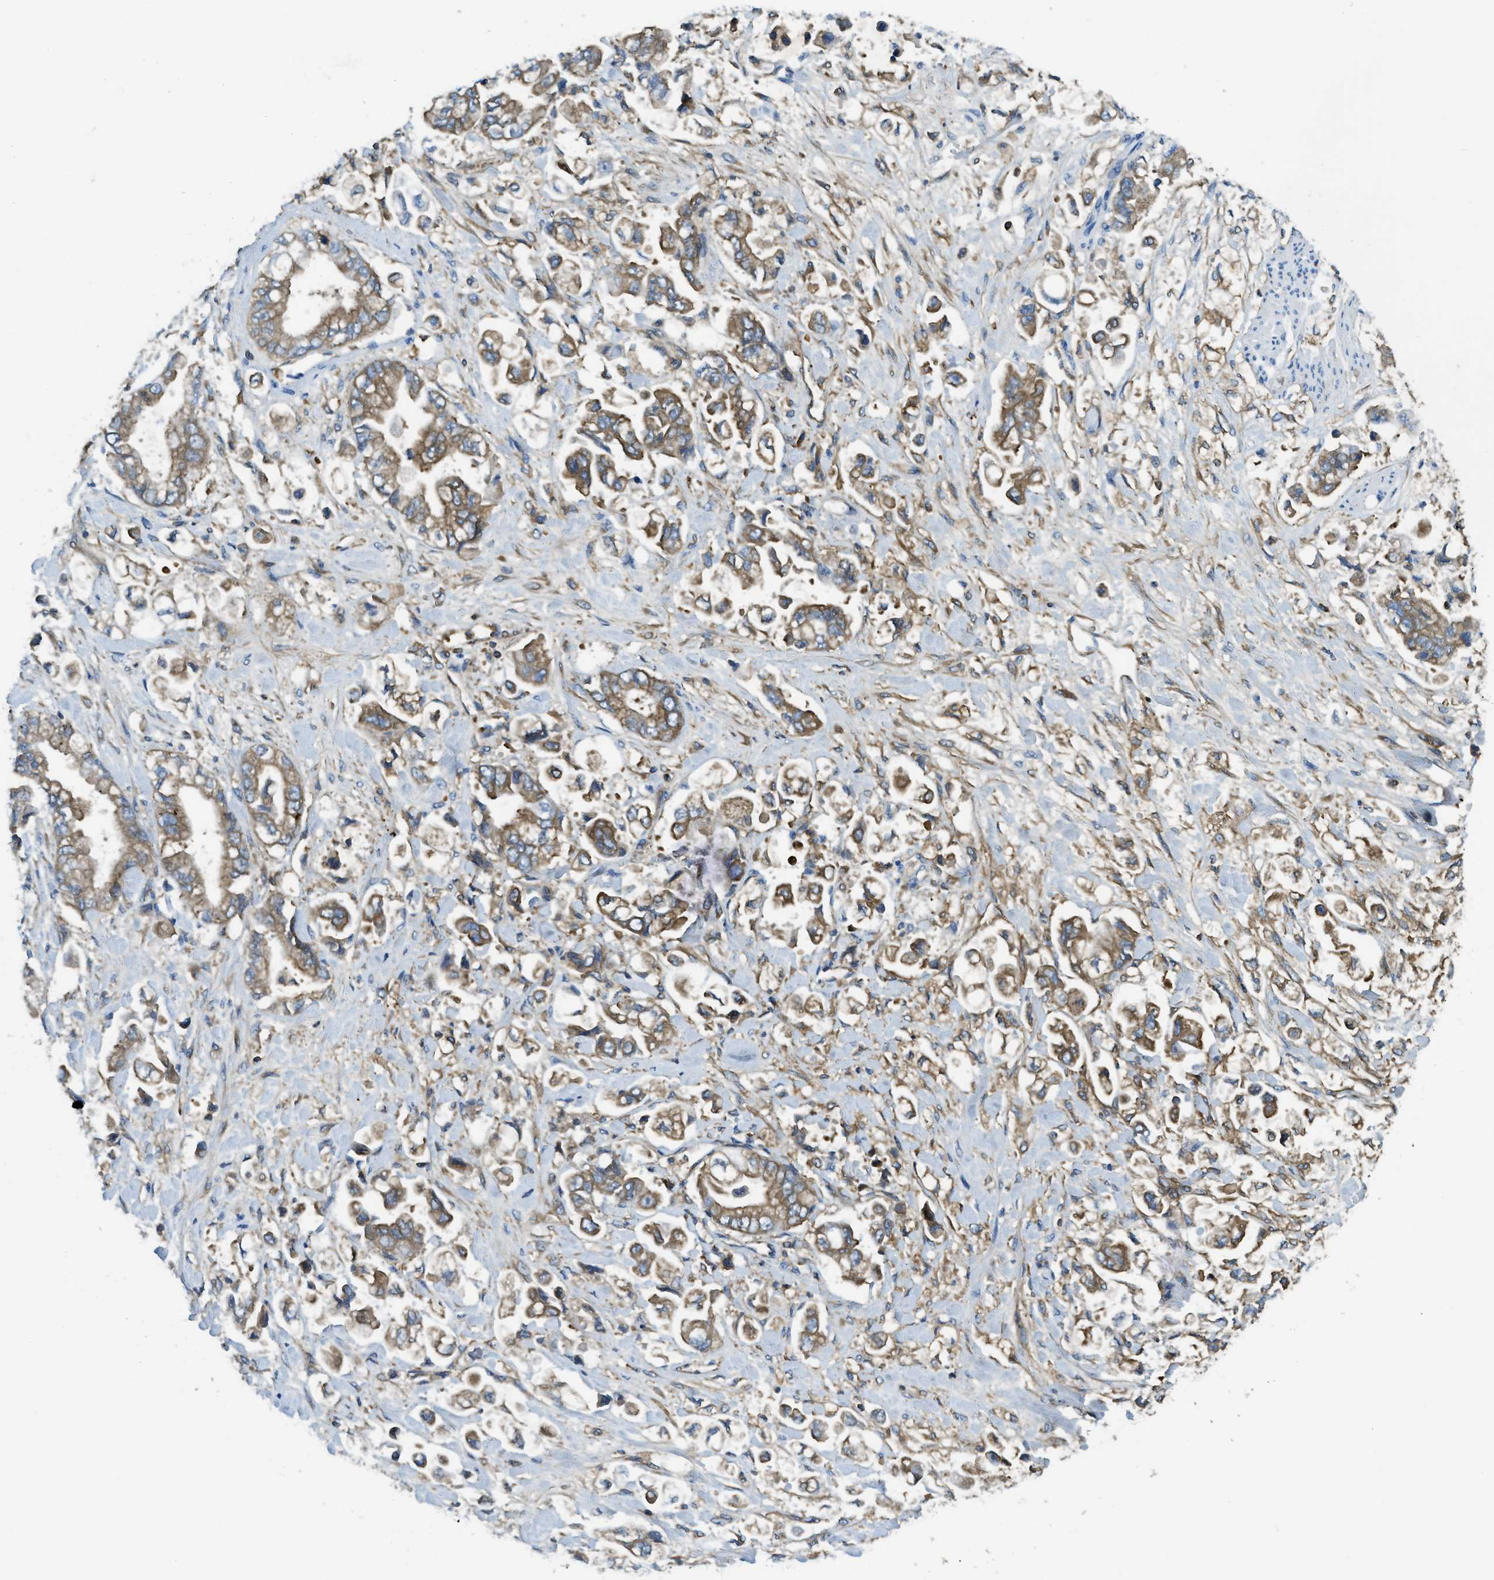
{"staining": {"intensity": "weak", "quantity": ">75%", "location": "cytoplasmic/membranous"}, "tissue": "stomach cancer", "cell_type": "Tumor cells", "image_type": "cancer", "snomed": [{"axis": "morphology", "description": "Normal tissue, NOS"}, {"axis": "morphology", "description": "Adenocarcinoma, NOS"}, {"axis": "topography", "description": "Stomach"}], "caption": "Protein analysis of adenocarcinoma (stomach) tissue reveals weak cytoplasmic/membranous expression in about >75% of tumor cells.", "gene": "TRIM59", "patient": {"sex": "male", "age": 62}}